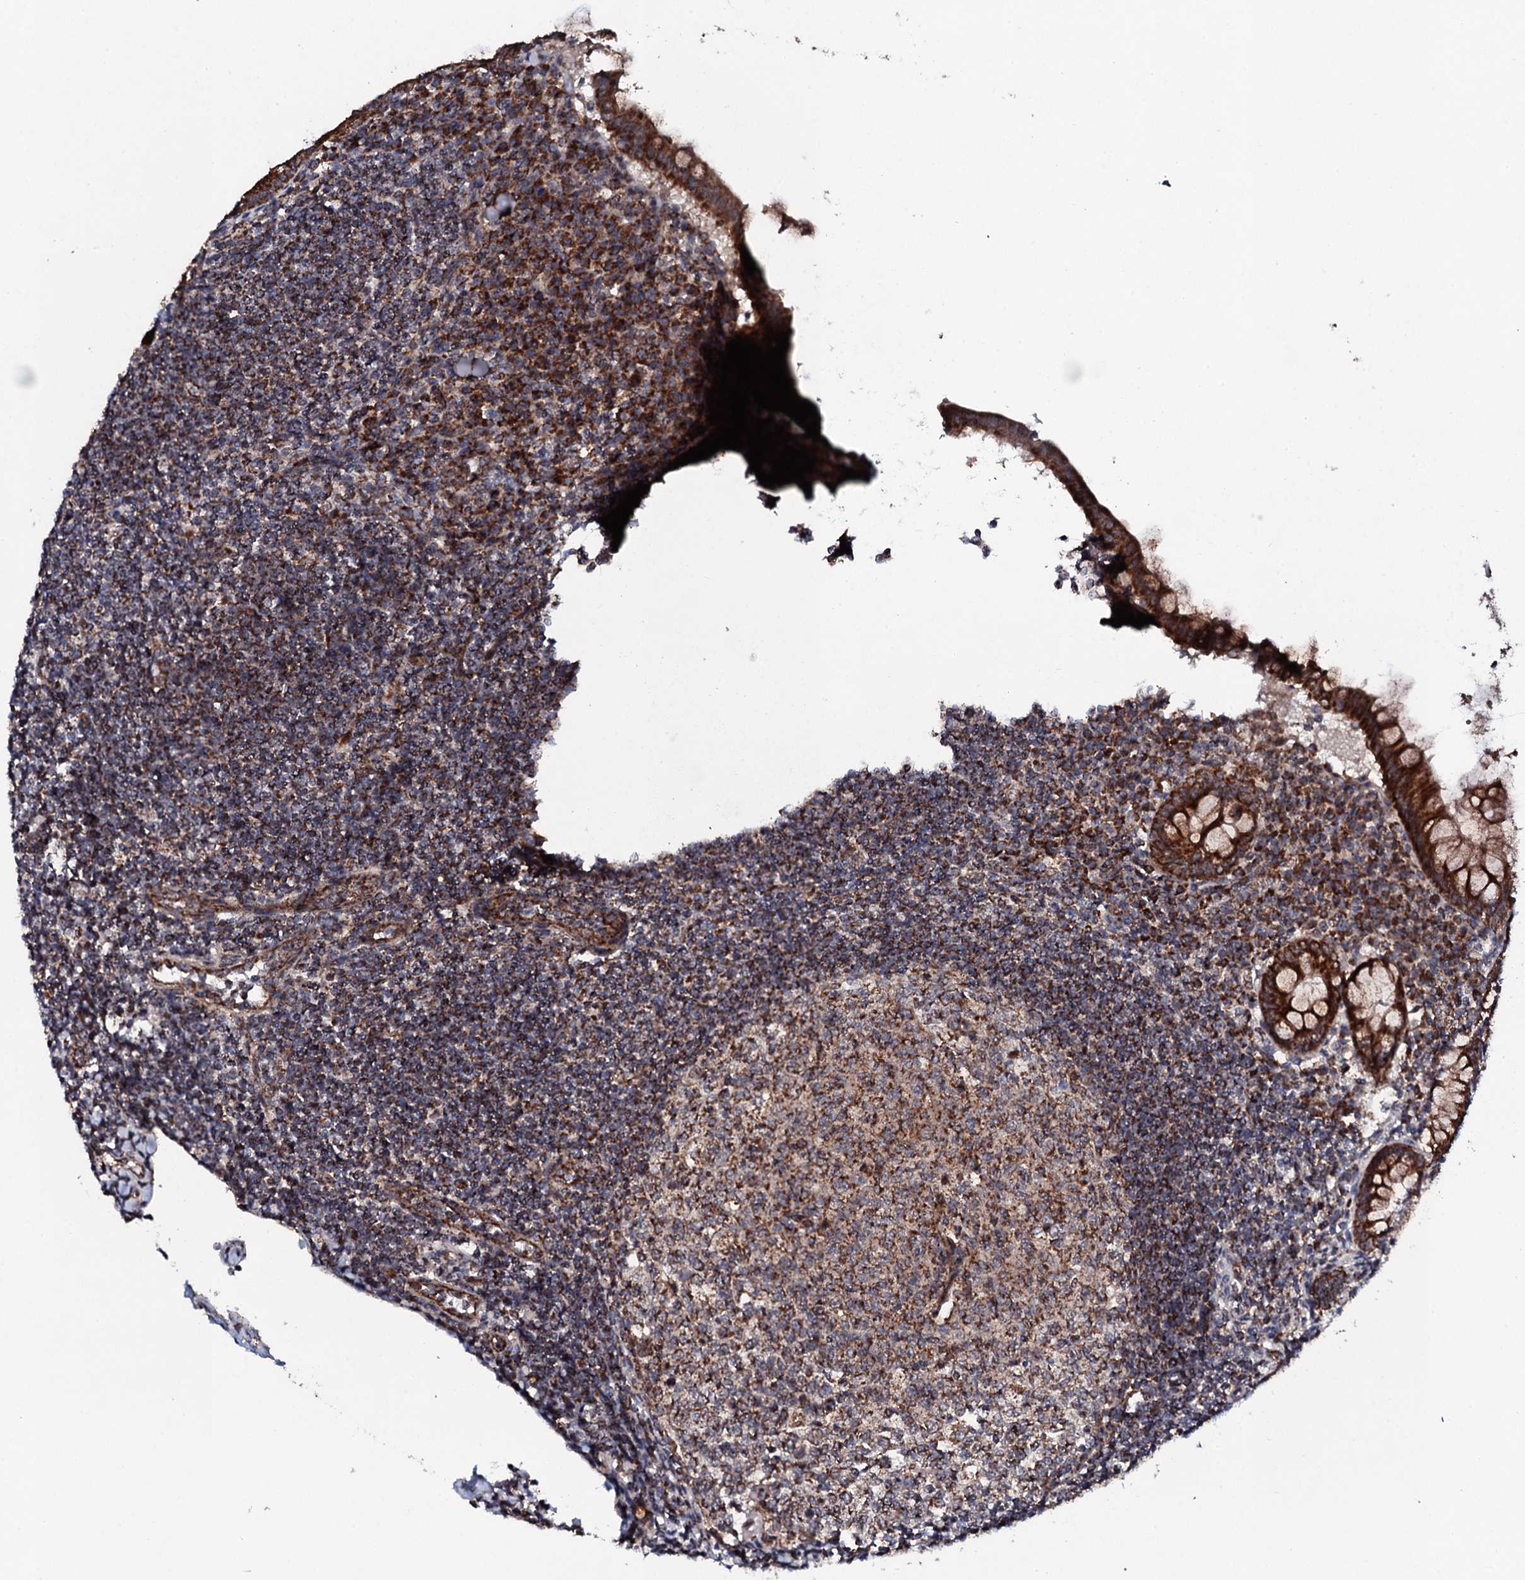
{"staining": {"intensity": "strong", "quantity": ">75%", "location": "cytoplasmic/membranous"}, "tissue": "appendix", "cell_type": "Glandular cells", "image_type": "normal", "snomed": [{"axis": "morphology", "description": "Normal tissue, NOS"}, {"axis": "topography", "description": "Appendix"}], "caption": "Immunohistochemistry staining of benign appendix, which reveals high levels of strong cytoplasmic/membranous staining in about >75% of glandular cells indicating strong cytoplasmic/membranous protein staining. The staining was performed using DAB (brown) for protein detection and nuclei were counterstained in hematoxylin (blue).", "gene": "MTIF3", "patient": {"sex": "female", "age": 33}}